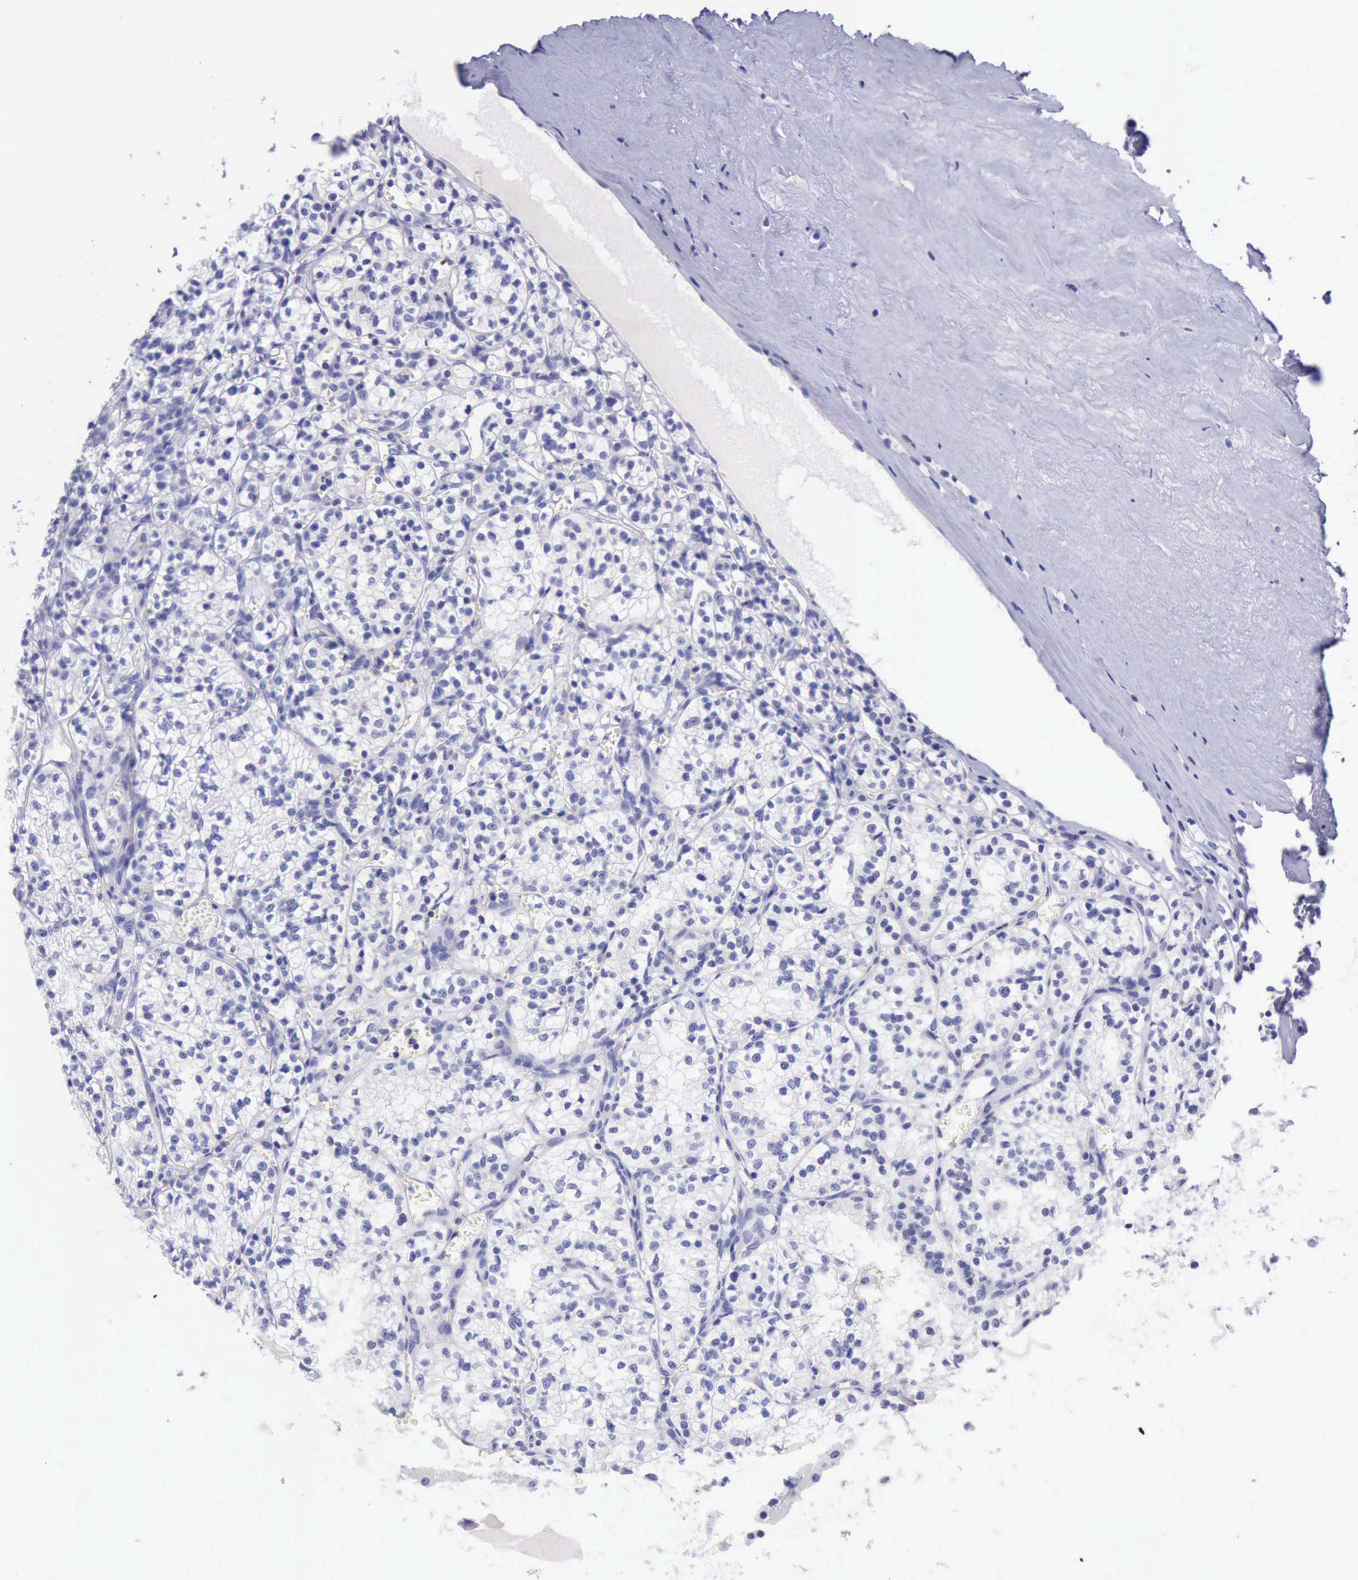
{"staining": {"intensity": "negative", "quantity": "none", "location": "none"}, "tissue": "renal cancer", "cell_type": "Tumor cells", "image_type": "cancer", "snomed": [{"axis": "morphology", "description": "Adenocarcinoma, NOS"}, {"axis": "topography", "description": "Kidney"}], "caption": "The histopathology image displays no staining of tumor cells in adenocarcinoma (renal).", "gene": "LRFN5", "patient": {"sex": "male", "age": 61}}